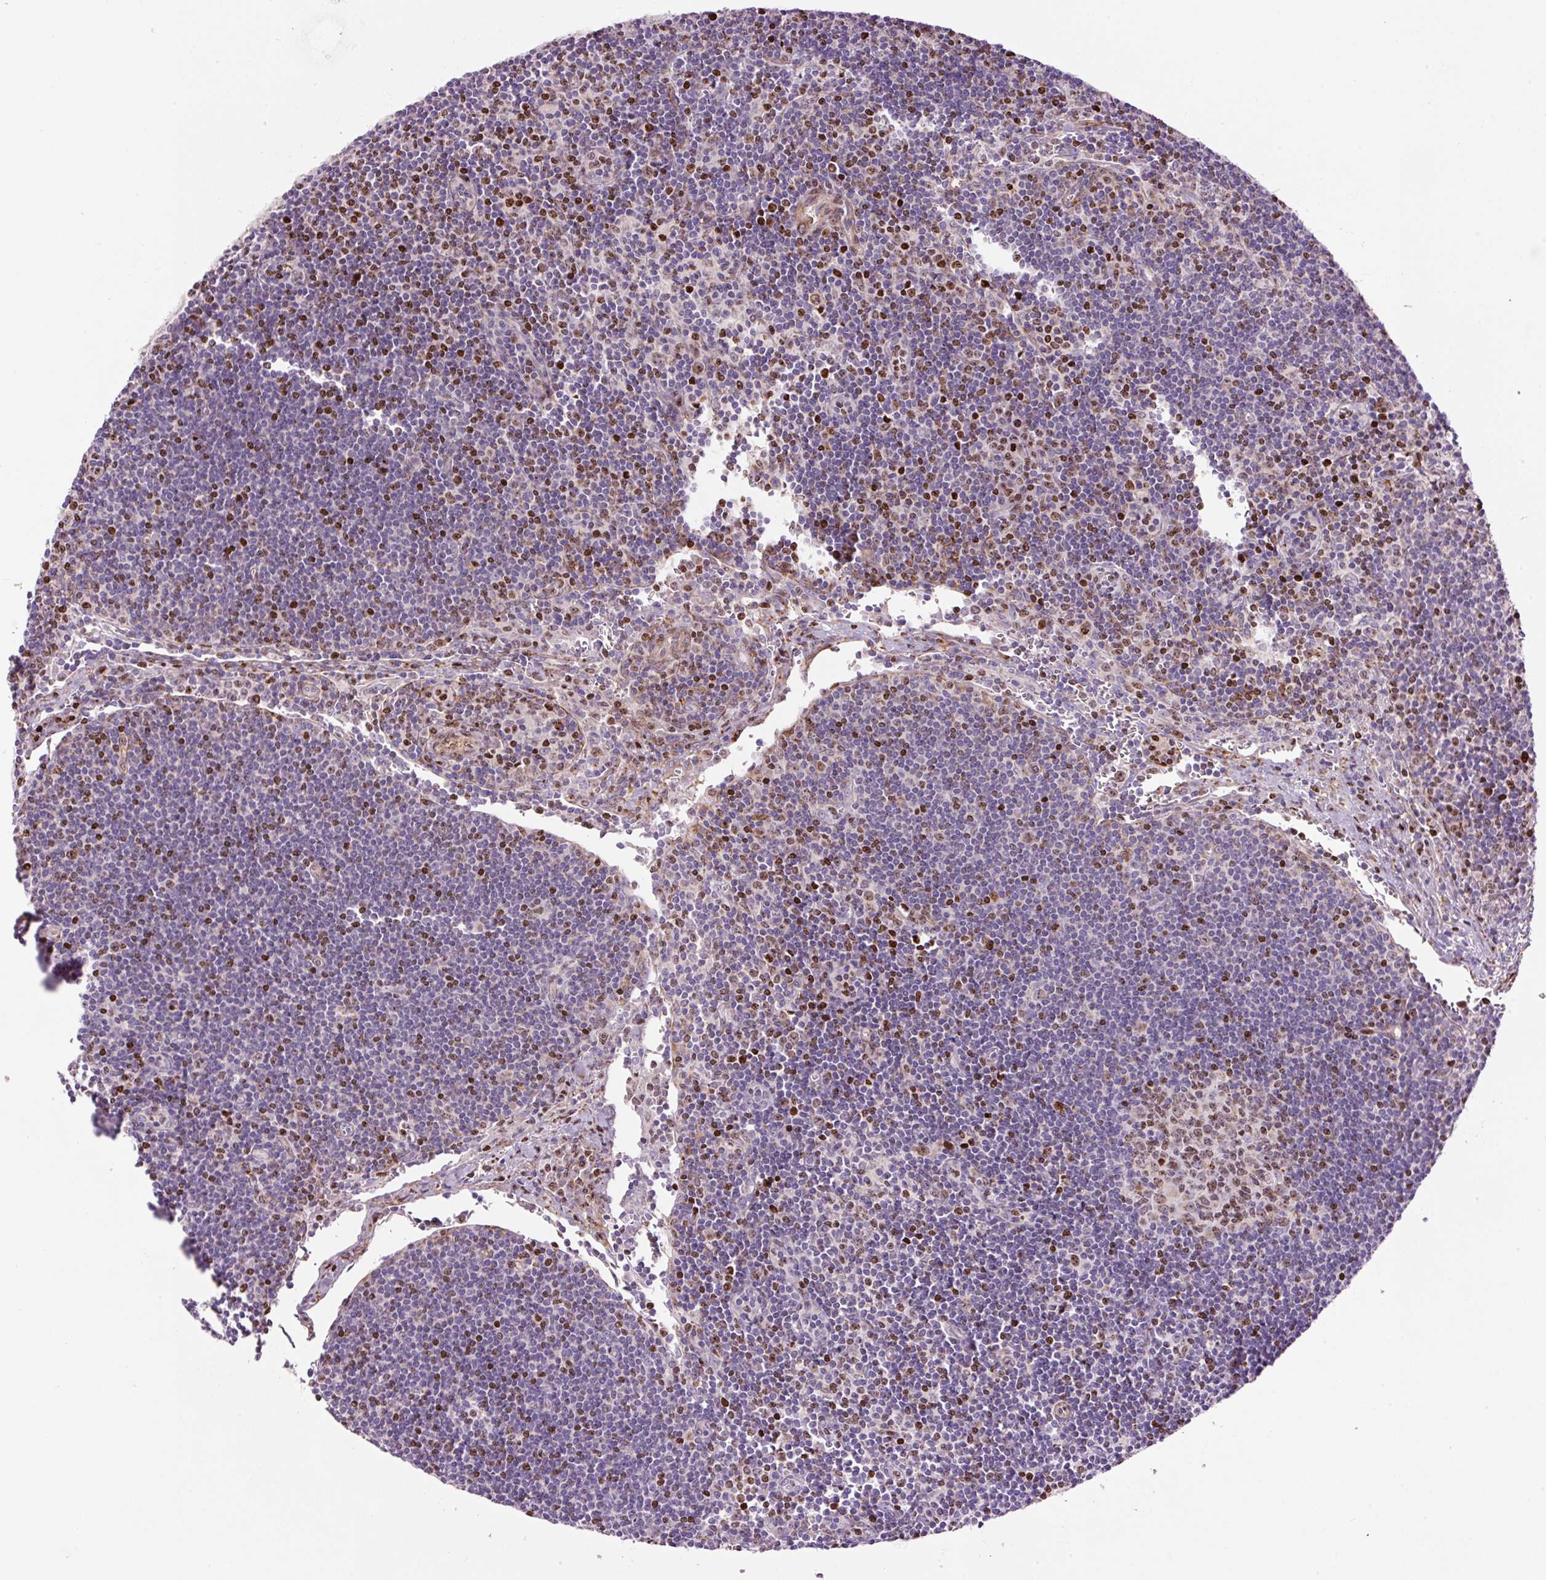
{"staining": {"intensity": "moderate", "quantity": ">75%", "location": "nuclear"}, "tissue": "lymph node", "cell_type": "Germinal center cells", "image_type": "normal", "snomed": [{"axis": "morphology", "description": "Normal tissue, NOS"}, {"axis": "topography", "description": "Lymph node"}], "caption": "High-power microscopy captured an IHC micrograph of benign lymph node, revealing moderate nuclear expression in about >75% of germinal center cells.", "gene": "TMEM8B", "patient": {"sex": "female", "age": 29}}